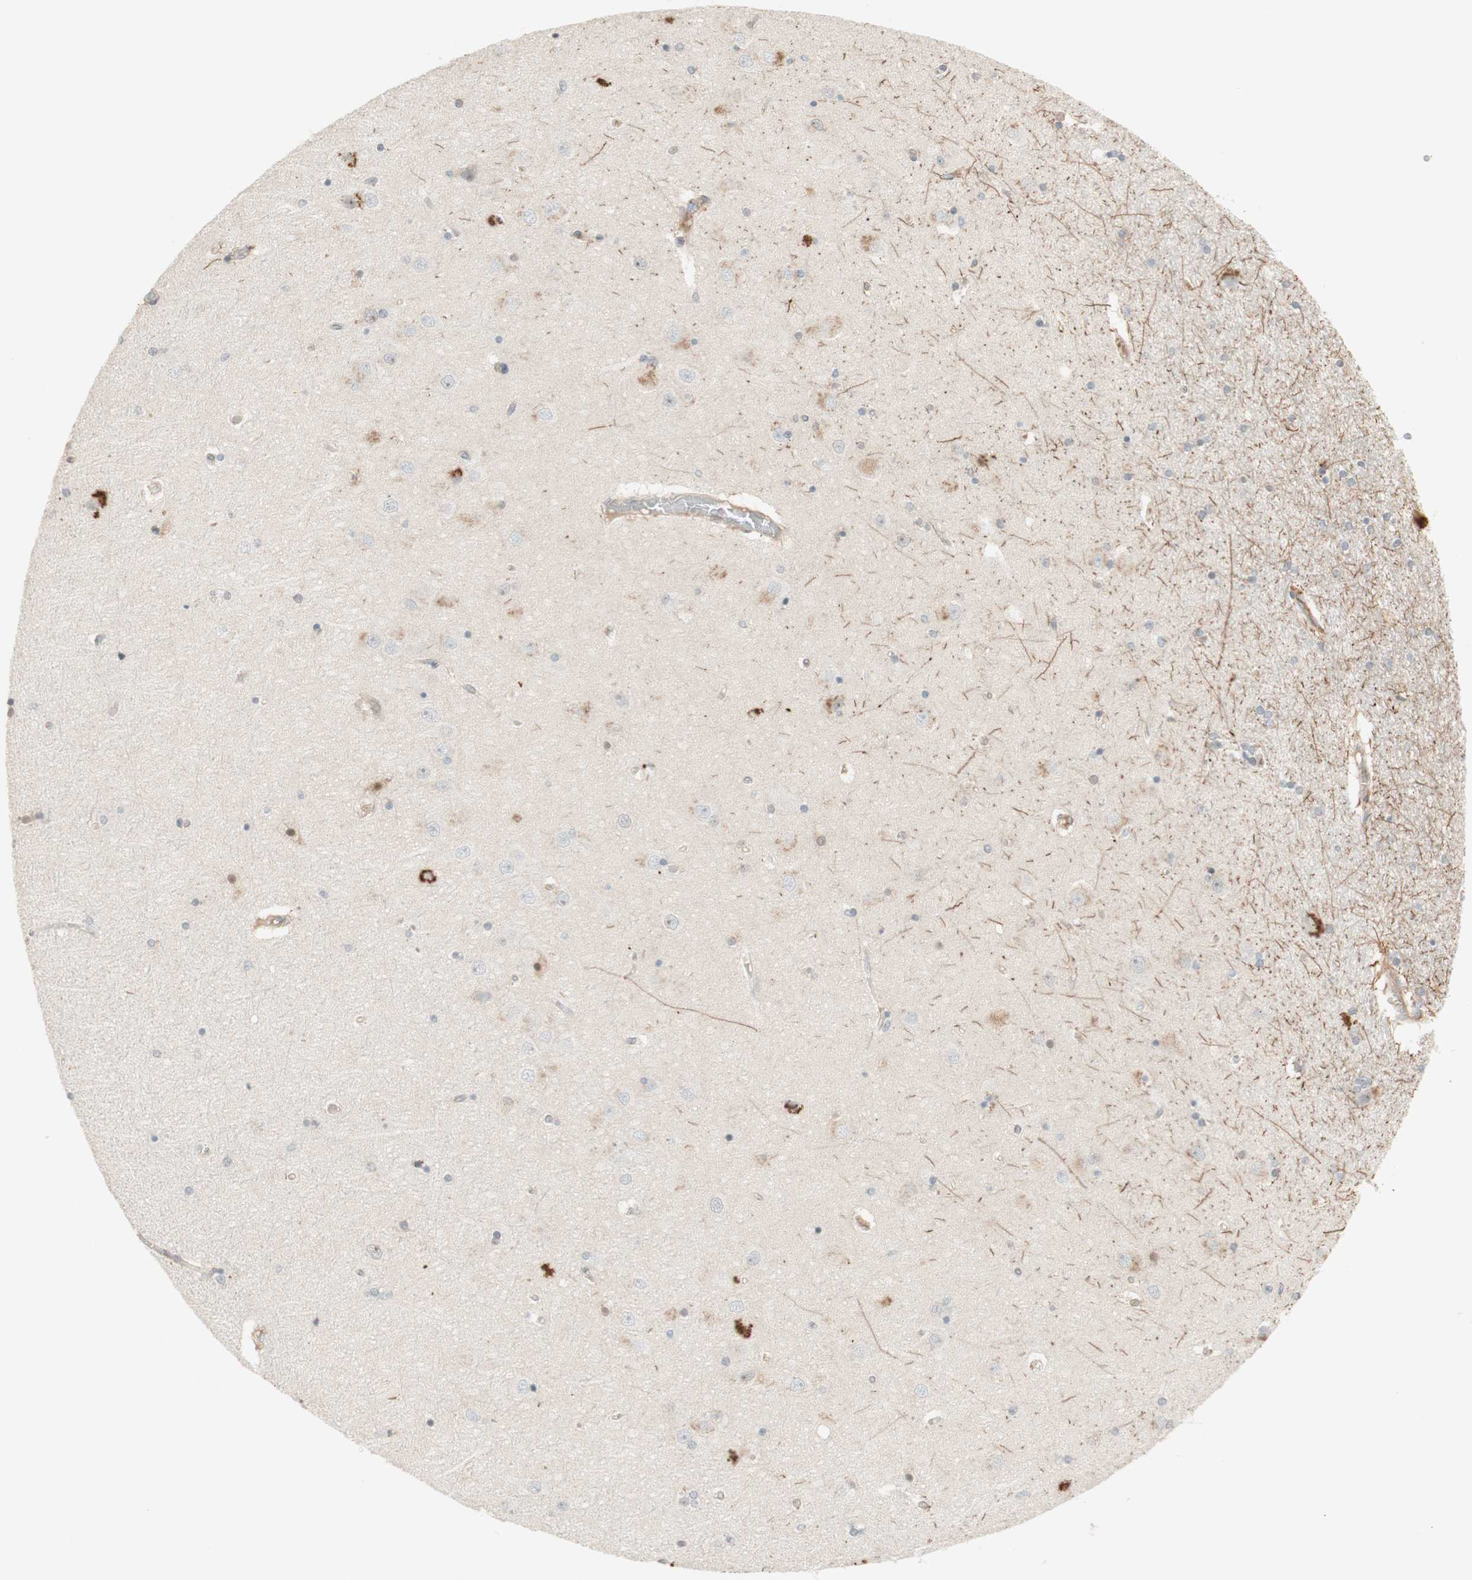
{"staining": {"intensity": "strong", "quantity": "<25%", "location": "cytoplasmic/membranous"}, "tissue": "hippocampus", "cell_type": "Glial cells", "image_type": "normal", "snomed": [{"axis": "morphology", "description": "Normal tissue, NOS"}, {"axis": "topography", "description": "Hippocampus"}], "caption": "A micrograph of hippocampus stained for a protein shows strong cytoplasmic/membranous brown staining in glial cells. (brown staining indicates protein expression, while blue staining denotes nuclei).", "gene": "PLCD4", "patient": {"sex": "female", "age": 54}}